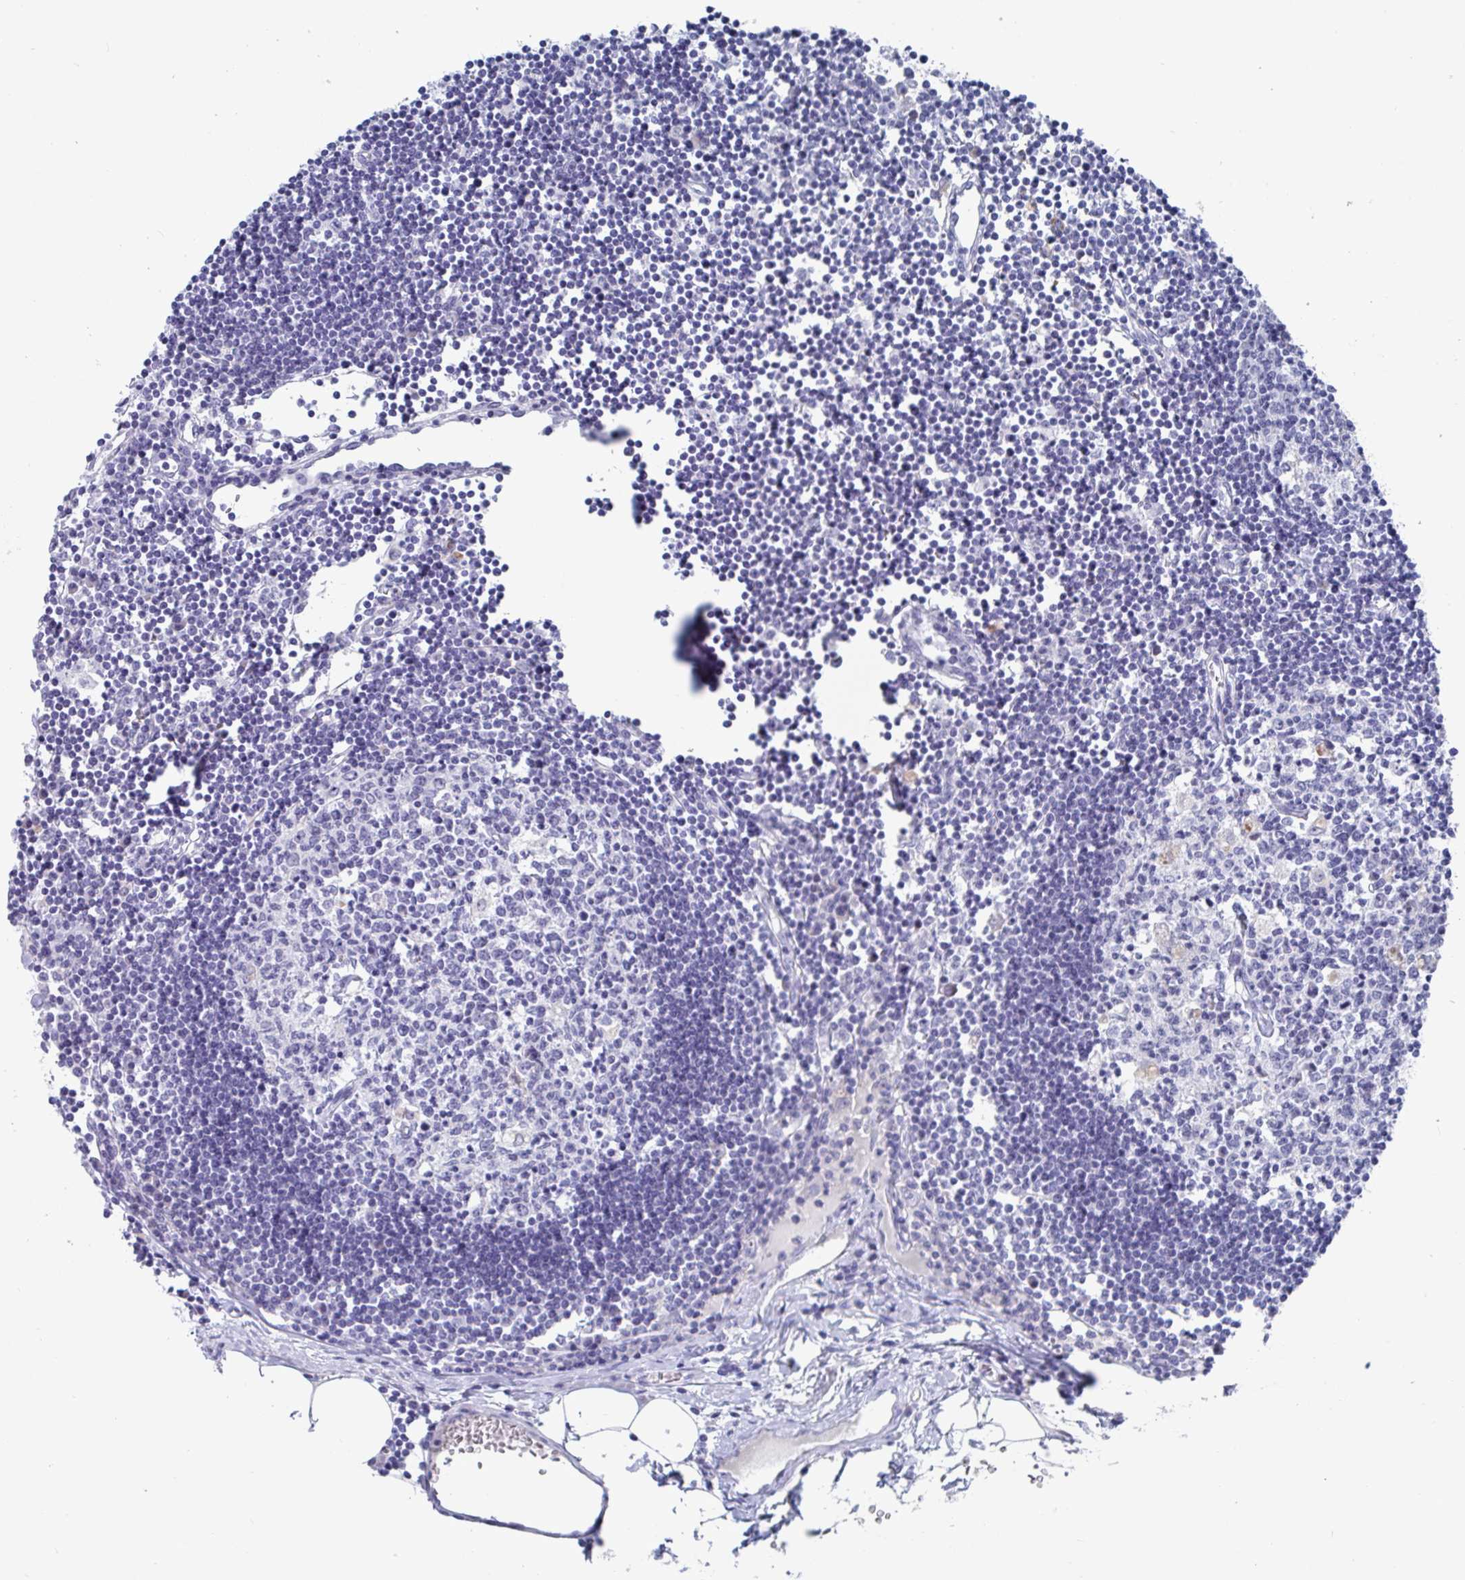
{"staining": {"intensity": "negative", "quantity": "none", "location": "none"}, "tissue": "lymph node", "cell_type": "Germinal center cells", "image_type": "normal", "snomed": [{"axis": "morphology", "description": "Normal tissue, NOS"}, {"axis": "topography", "description": "Lymph node"}], "caption": "The IHC histopathology image has no significant staining in germinal center cells of lymph node.", "gene": "TAS2R39", "patient": {"sex": "female", "age": 65}}